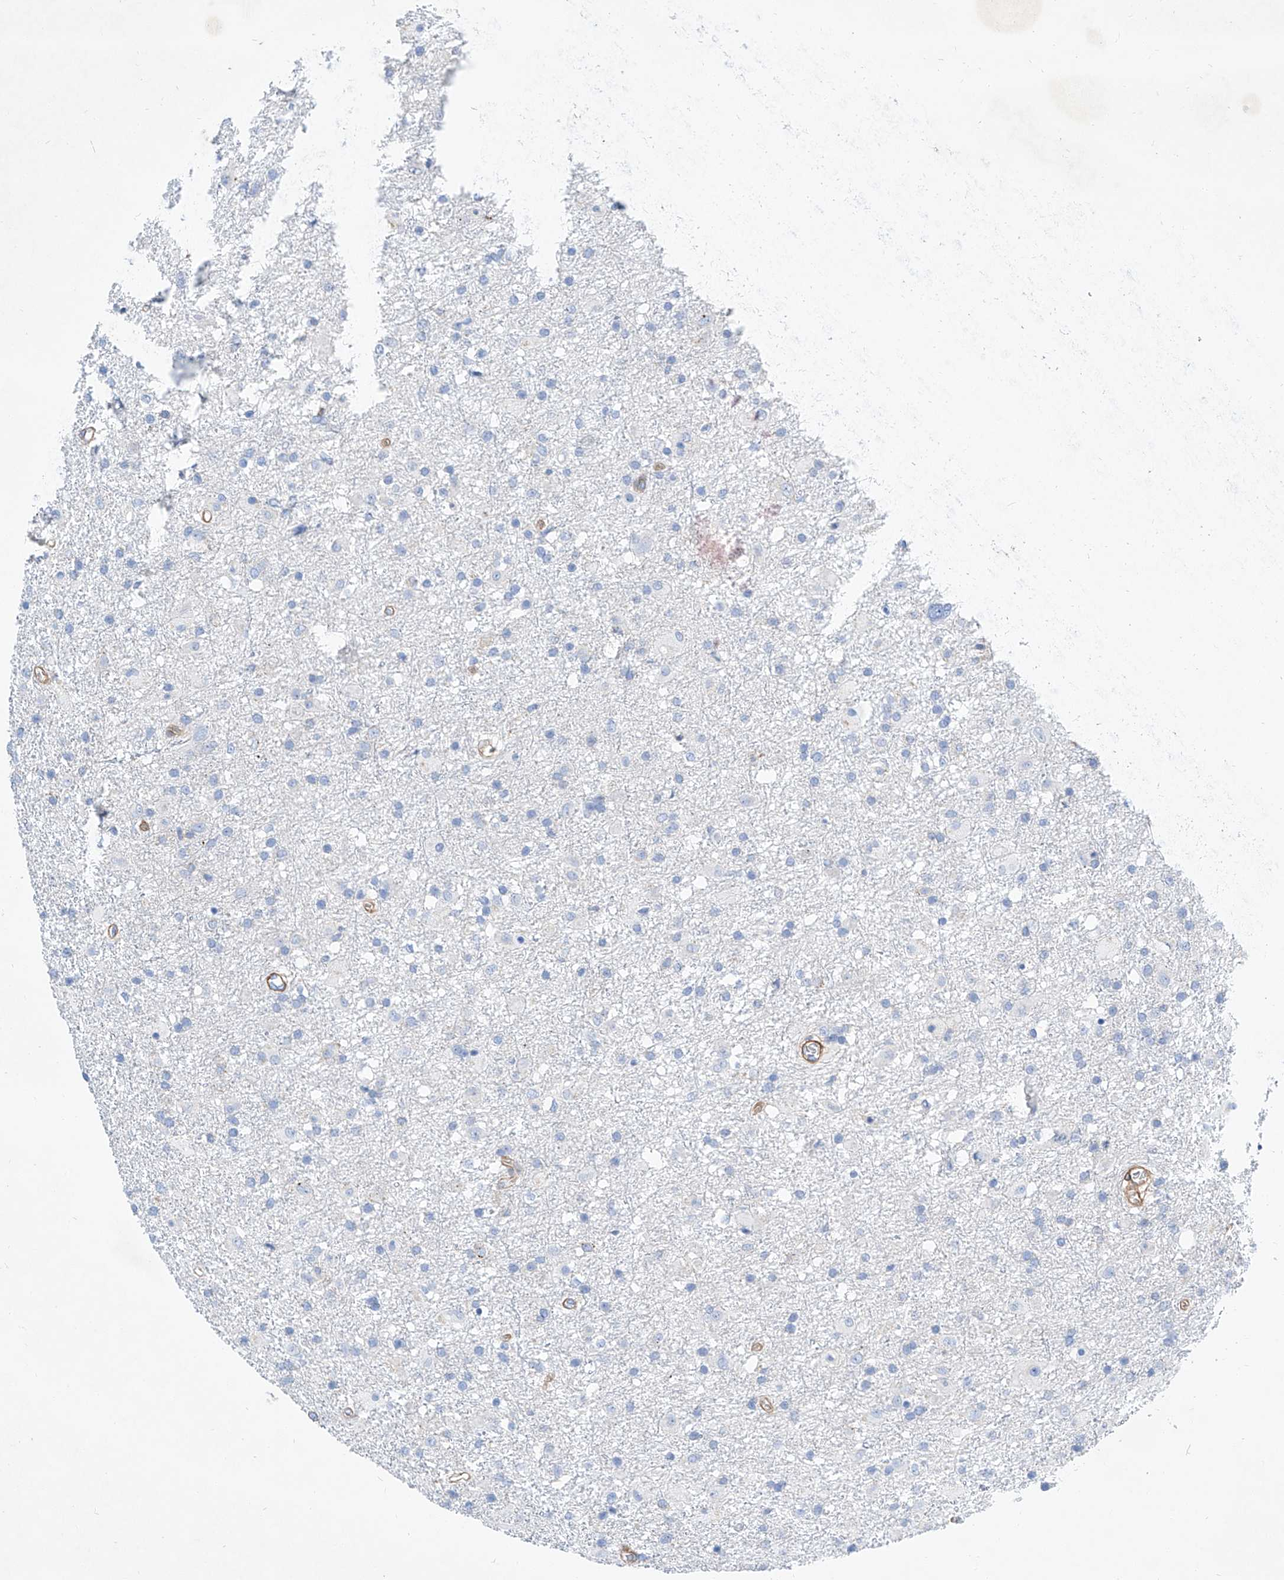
{"staining": {"intensity": "negative", "quantity": "none", "location": "none"}, "tissue": "glioma", "cell_type": "Tumor cells", "image_type": "cancer", "snomed": [{"axis": "morphology", "description": "Glioma, malignant, Low grade"}, {"axis": "topography", "description": "Brain"}], "caption": "Image shows no significant protein expression in tumor cells of low-grade glioma (malignant).", "gene": "TAS2R60", "patient": {"sex": "male", "age": 65}}